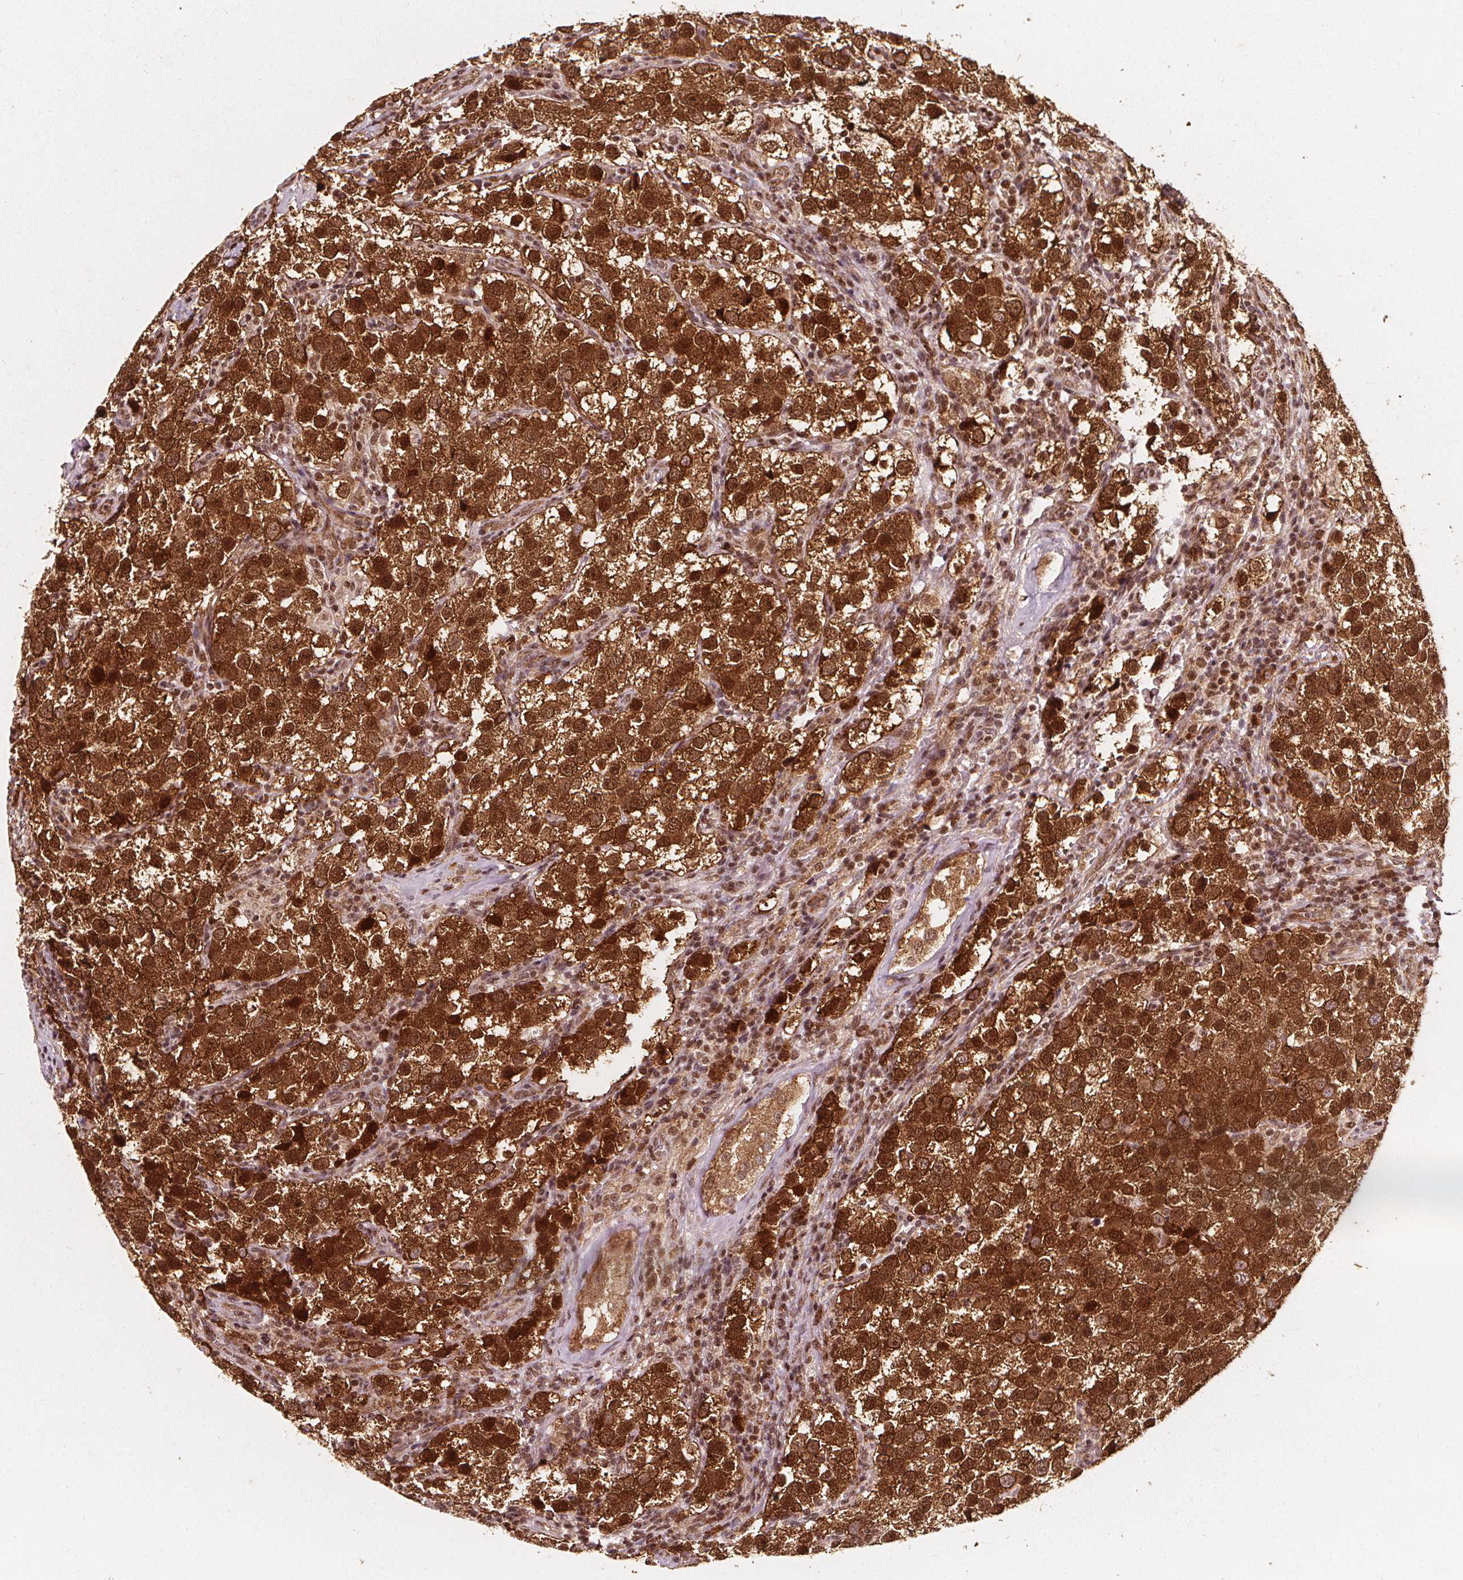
{"staining": {"intensity": "strong", "quantity": ">75%", "location": "cytoplasmic/membranous,nuclear"}, "tissue": "testis cancer", "cell_type": "Tumor cells", "image_type": "cancer", "snomed": [{"axis": "morphology", "description": "Seminoma, NOS"}, {"axis": "topography", "description": "Testis"}], "caption": "This histopathology image shows IHC staining of human testis cancer (seminoma), with high strong cytoplasmic/membranous and nuclear staining in approximately >75% of tumor cells.", "gene": "SMN1", "patient": {"sex": "male", "age": 37}}